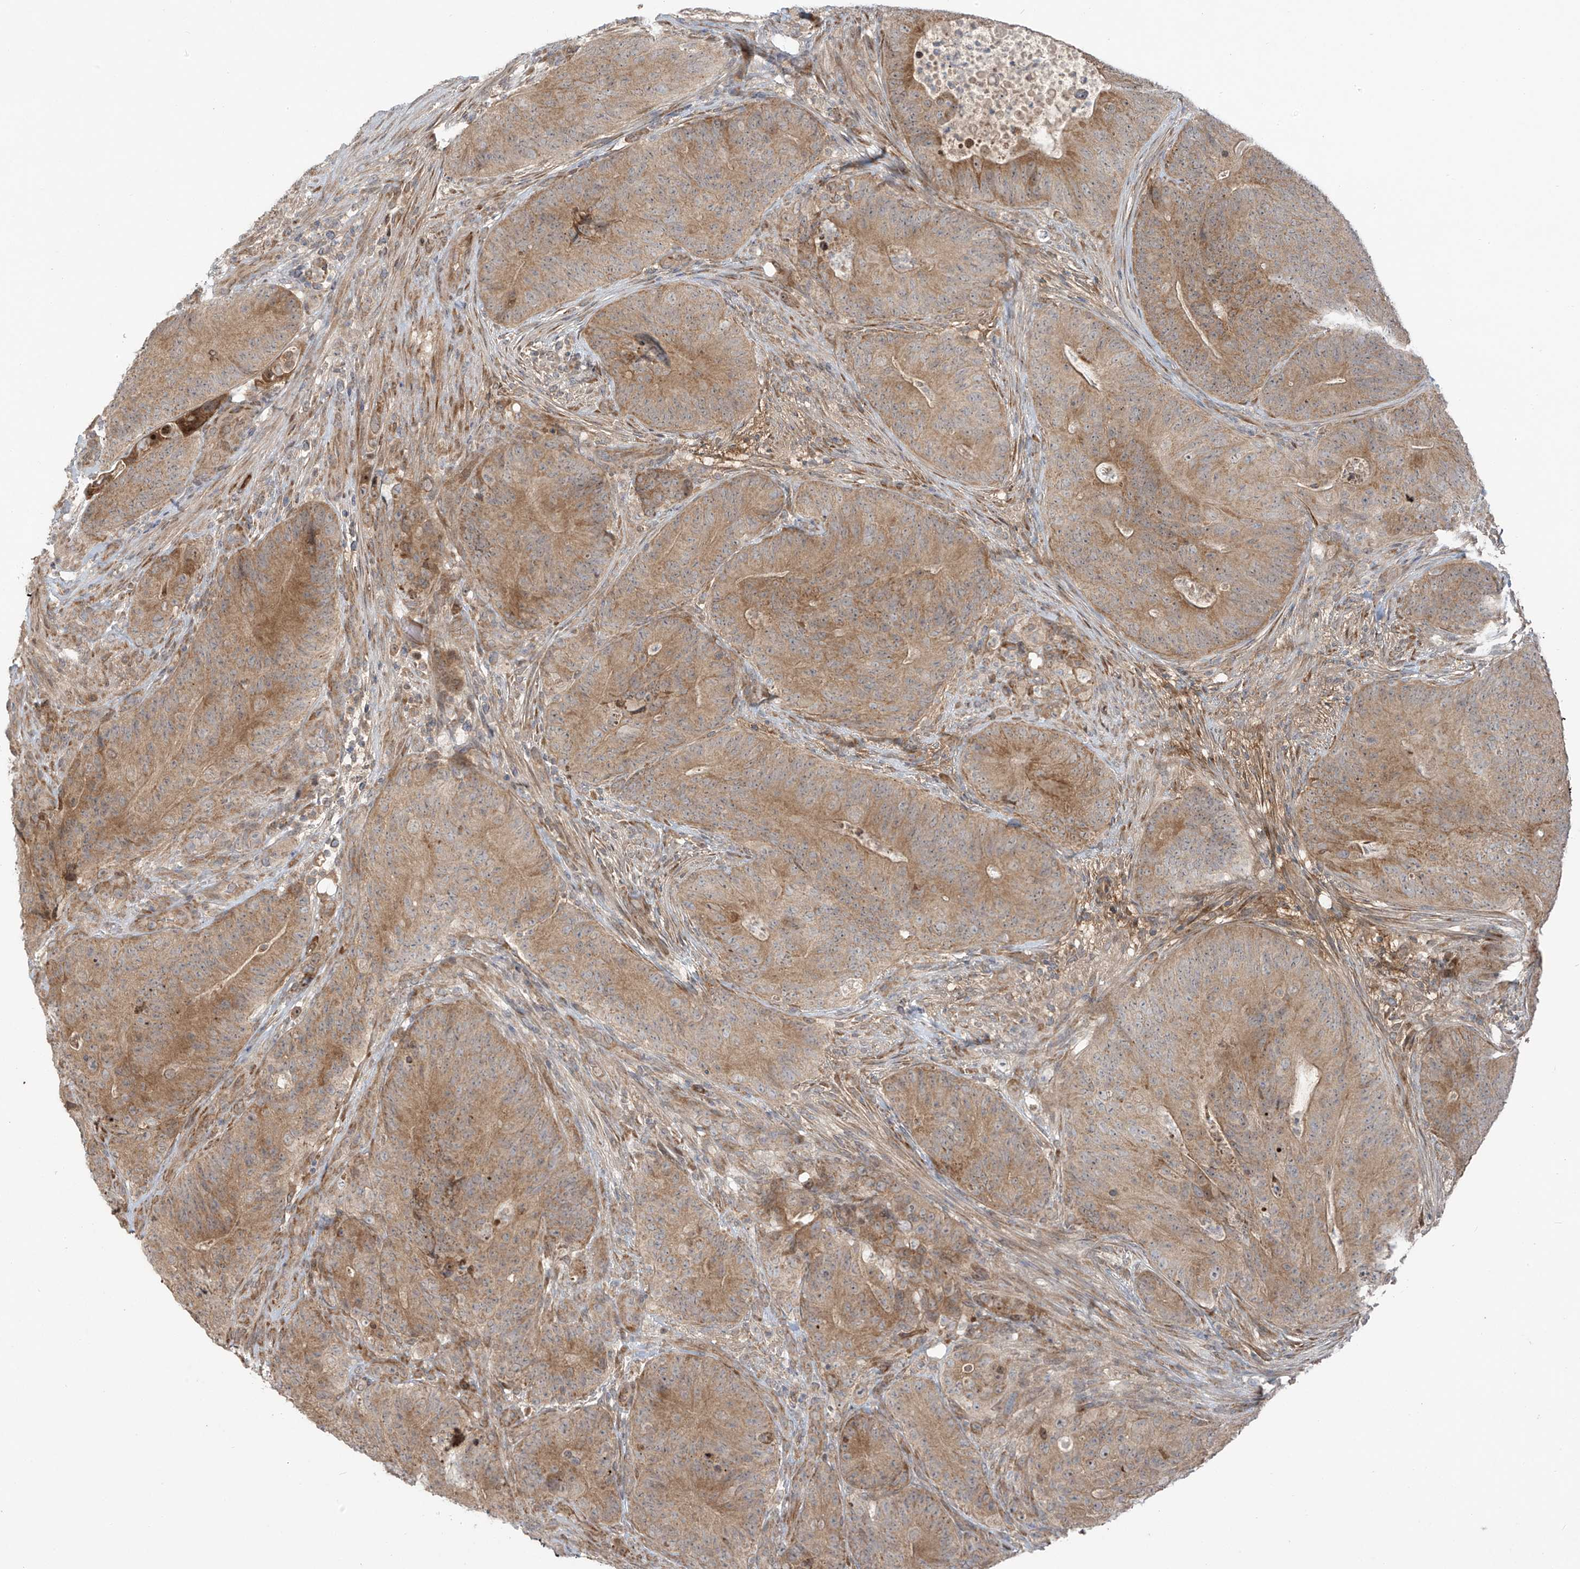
{"staining": {"intensity": "moderate", "quantity": ">75%", "location": "cytoplasmic/membranous"}, "tissue": "colorectal cancer", "cell_type": "Tumor cells", "image_type": "cancer", "snomed": [{"axis": "morphology", "description": "Normal tissue, NOS"}, {"axis": "topography", "description": "Colon"}], "caption": "High-power microscopy captured an immunohistochemistry micrograph of colorectal cancer, revealing moderate cytoplasmic/membranous staining in approximately >75% of tumor cells.", "gene": "KATNIP", "patient": {"sex": "female", "age": 82}}